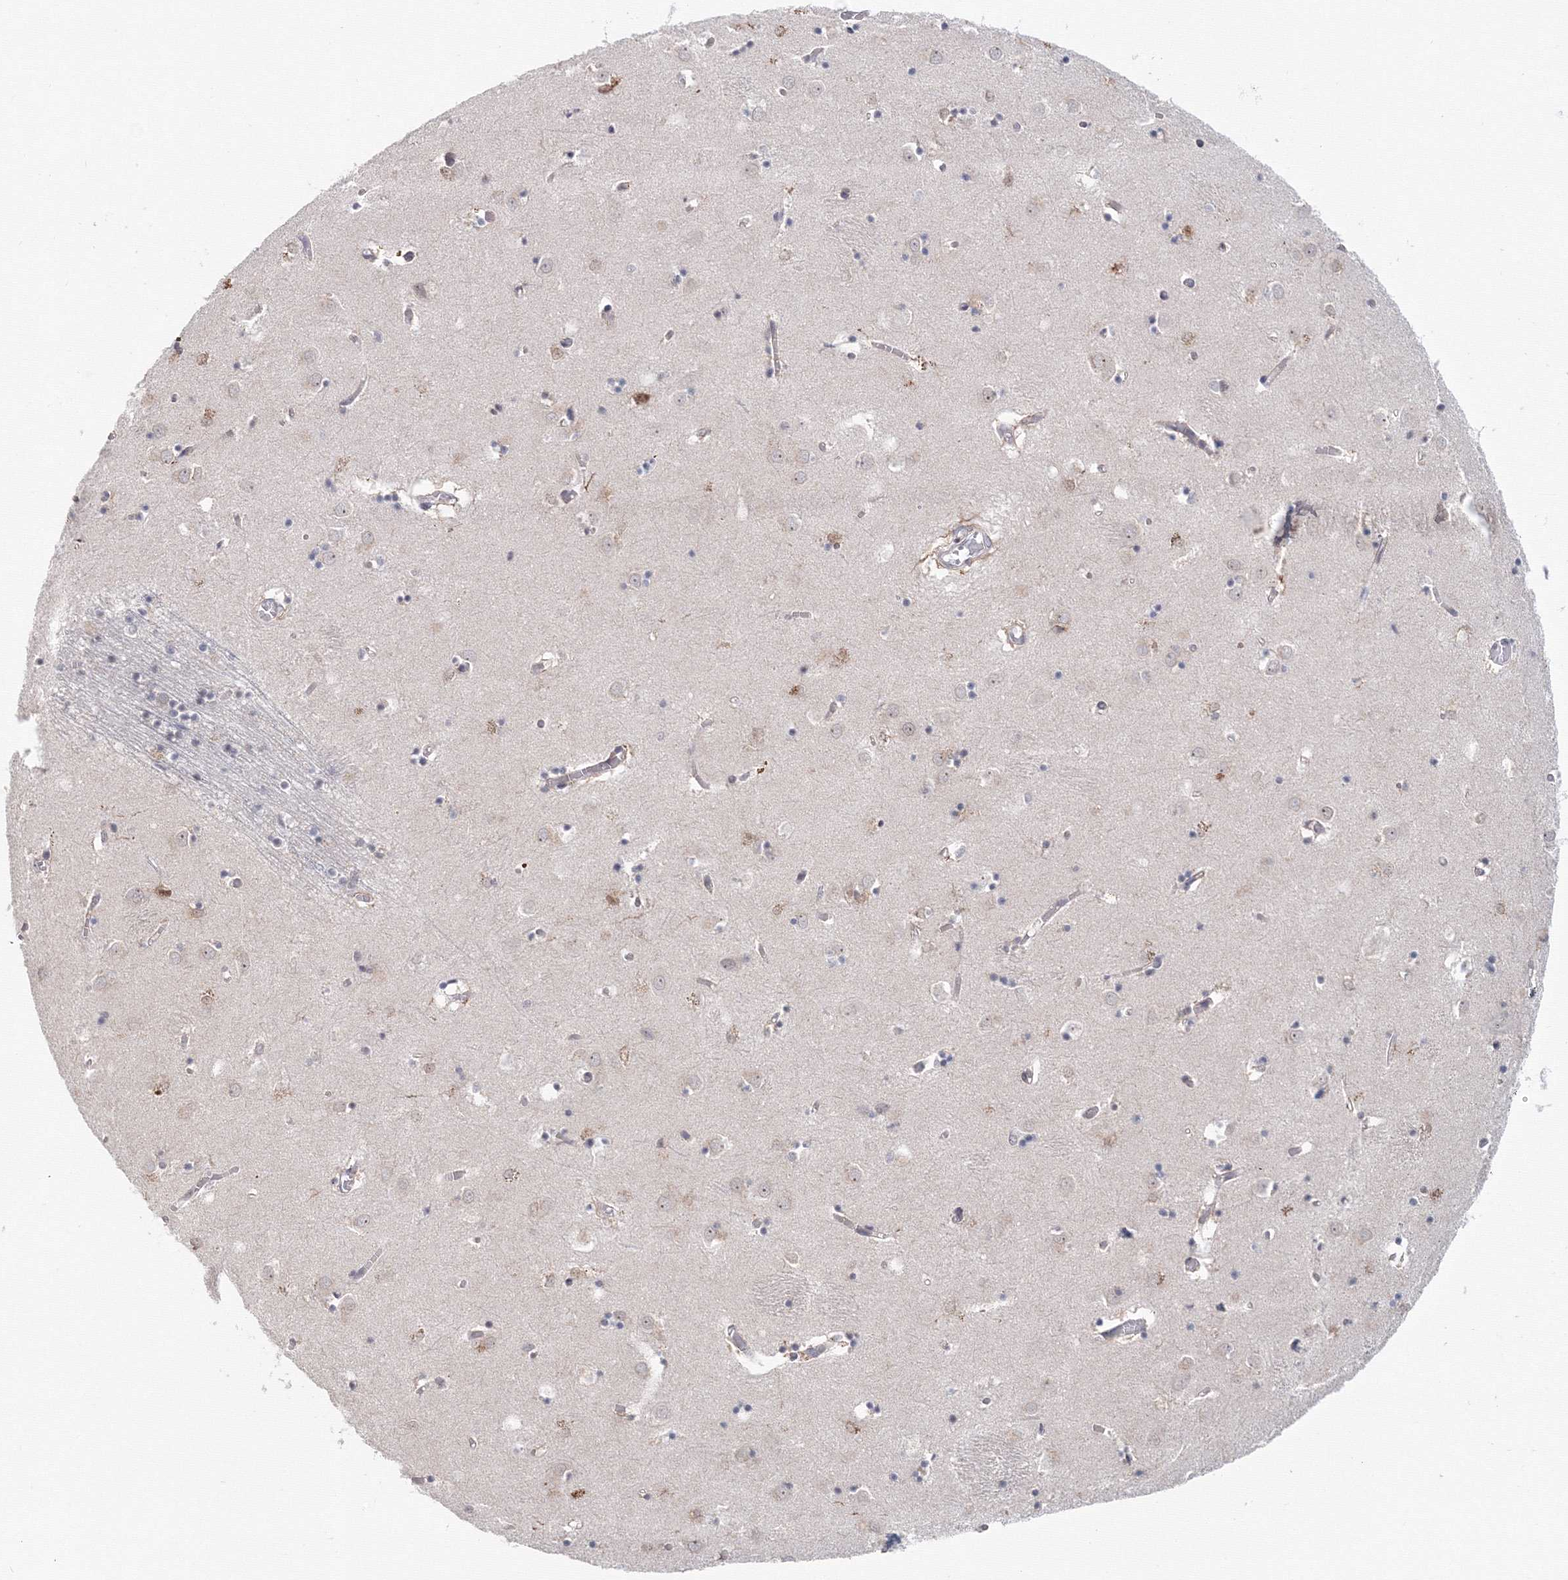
{"staining": {"intensity": "moderate", "quantity": "<25%", "location": "cytoplasmic/membranous,nuclear"}, "tissue": "caudate", "cell_type": "Glial cells", "image_type": "normal", "snomed": [{"axis": "morphology", "description": "Normal tissue, NOS"}, {"axis": "topography", "description": "Lateral ventricle wall"}], "caption": "Approximately <25% of glial cells in unremarkable caudate show moderate cytoplasmic/membranous,nuclear protein positivity as visualized by brown immunohistochemical staining.", "gene": "SLC7A7", "patient": {"sex": "male", "age": 70}}